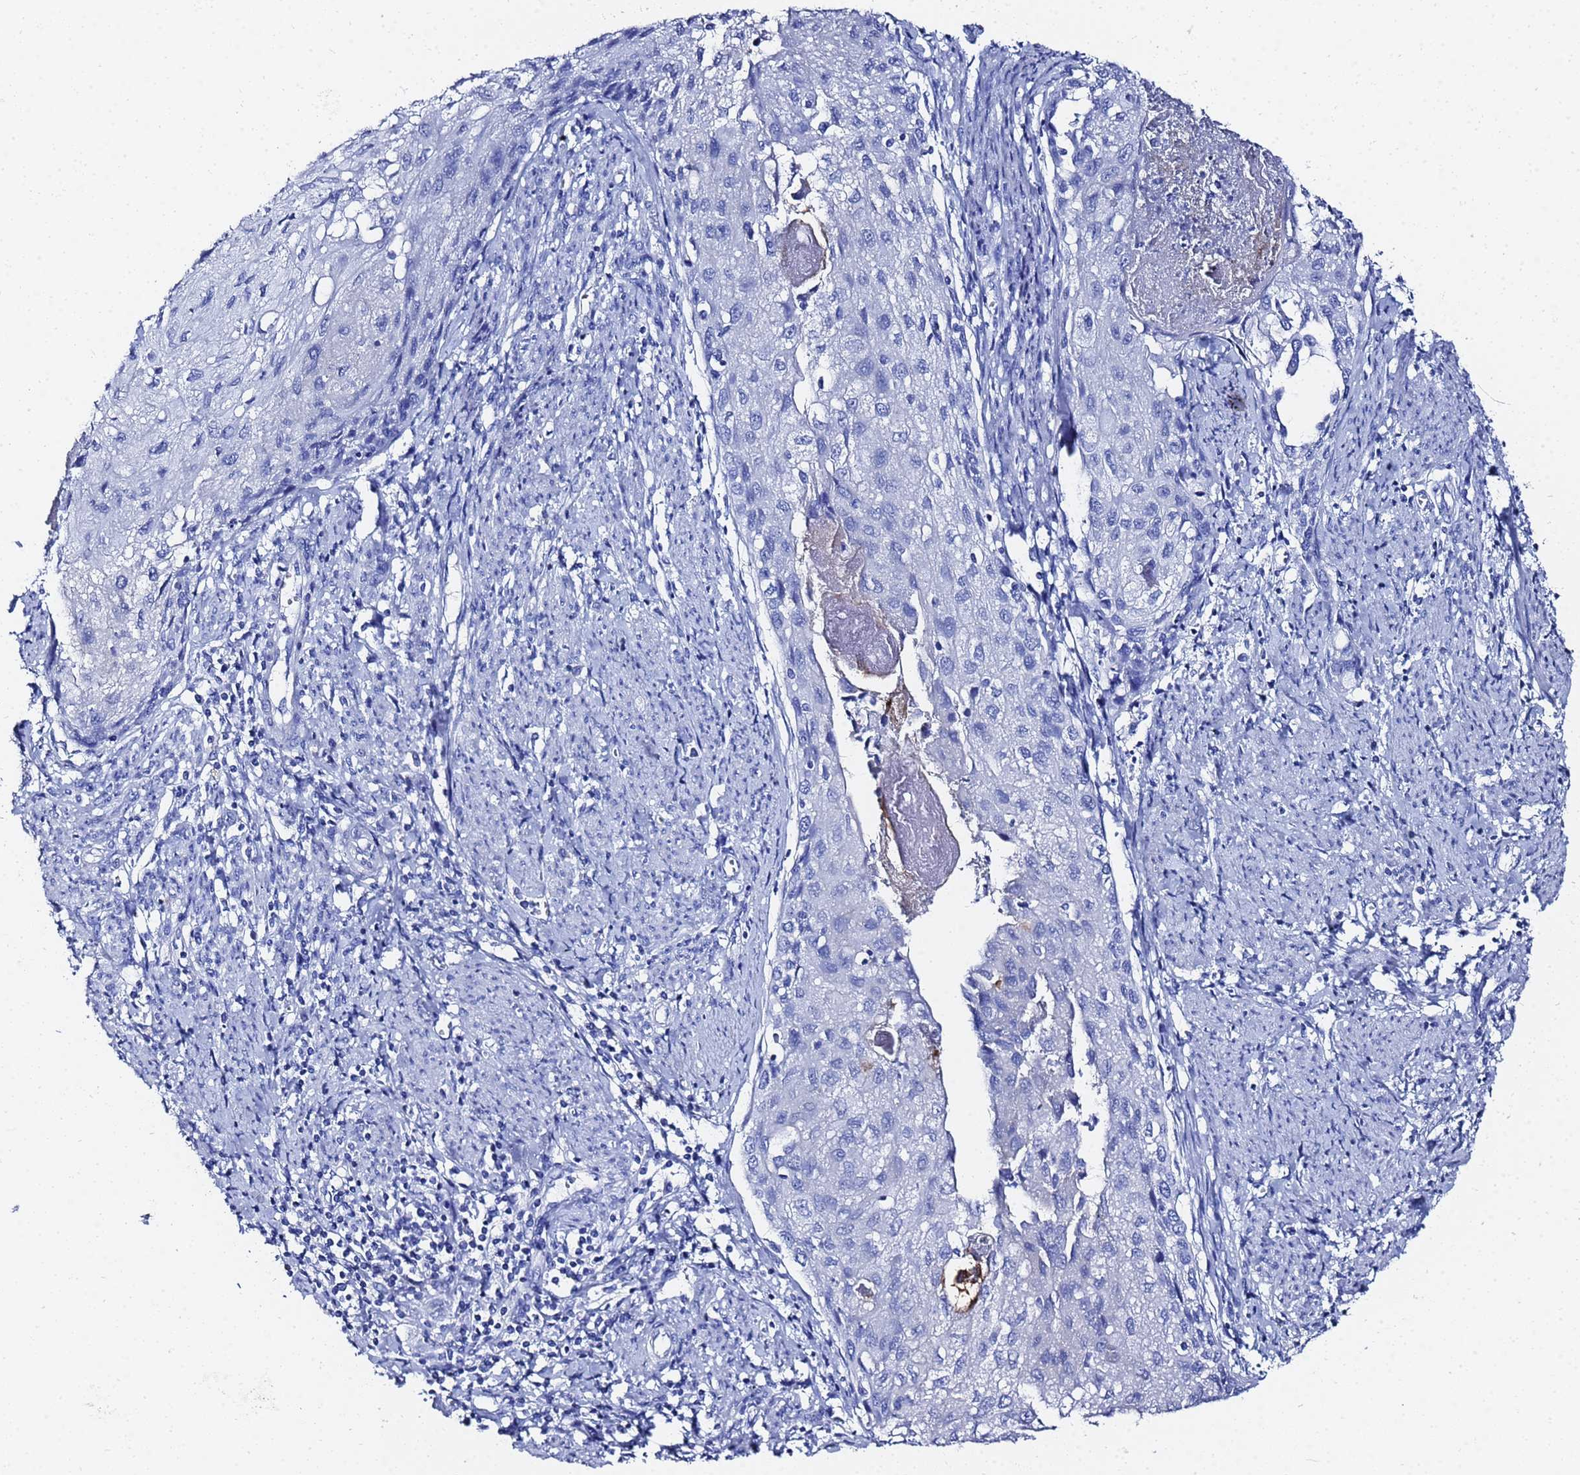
{"staining": {"intensity": "negative", "quantity": "none", "location": "none"}, "tissue": "cervical cancer", "cell_type": "Tumor cells", "image_type": "cancer", "snomed": [{"axis": "morphology", "description": "Squamous cell carcinoma, NOS"}, {"axis": "topography", "description": "Cervix"}], "caption": "A photomicrograph of human cervical cancer (squamous cell carcinoma) is negative for staining in tumor cells.", "gene": "GGT1", "patient": {"sex": "female", "age": 67}}